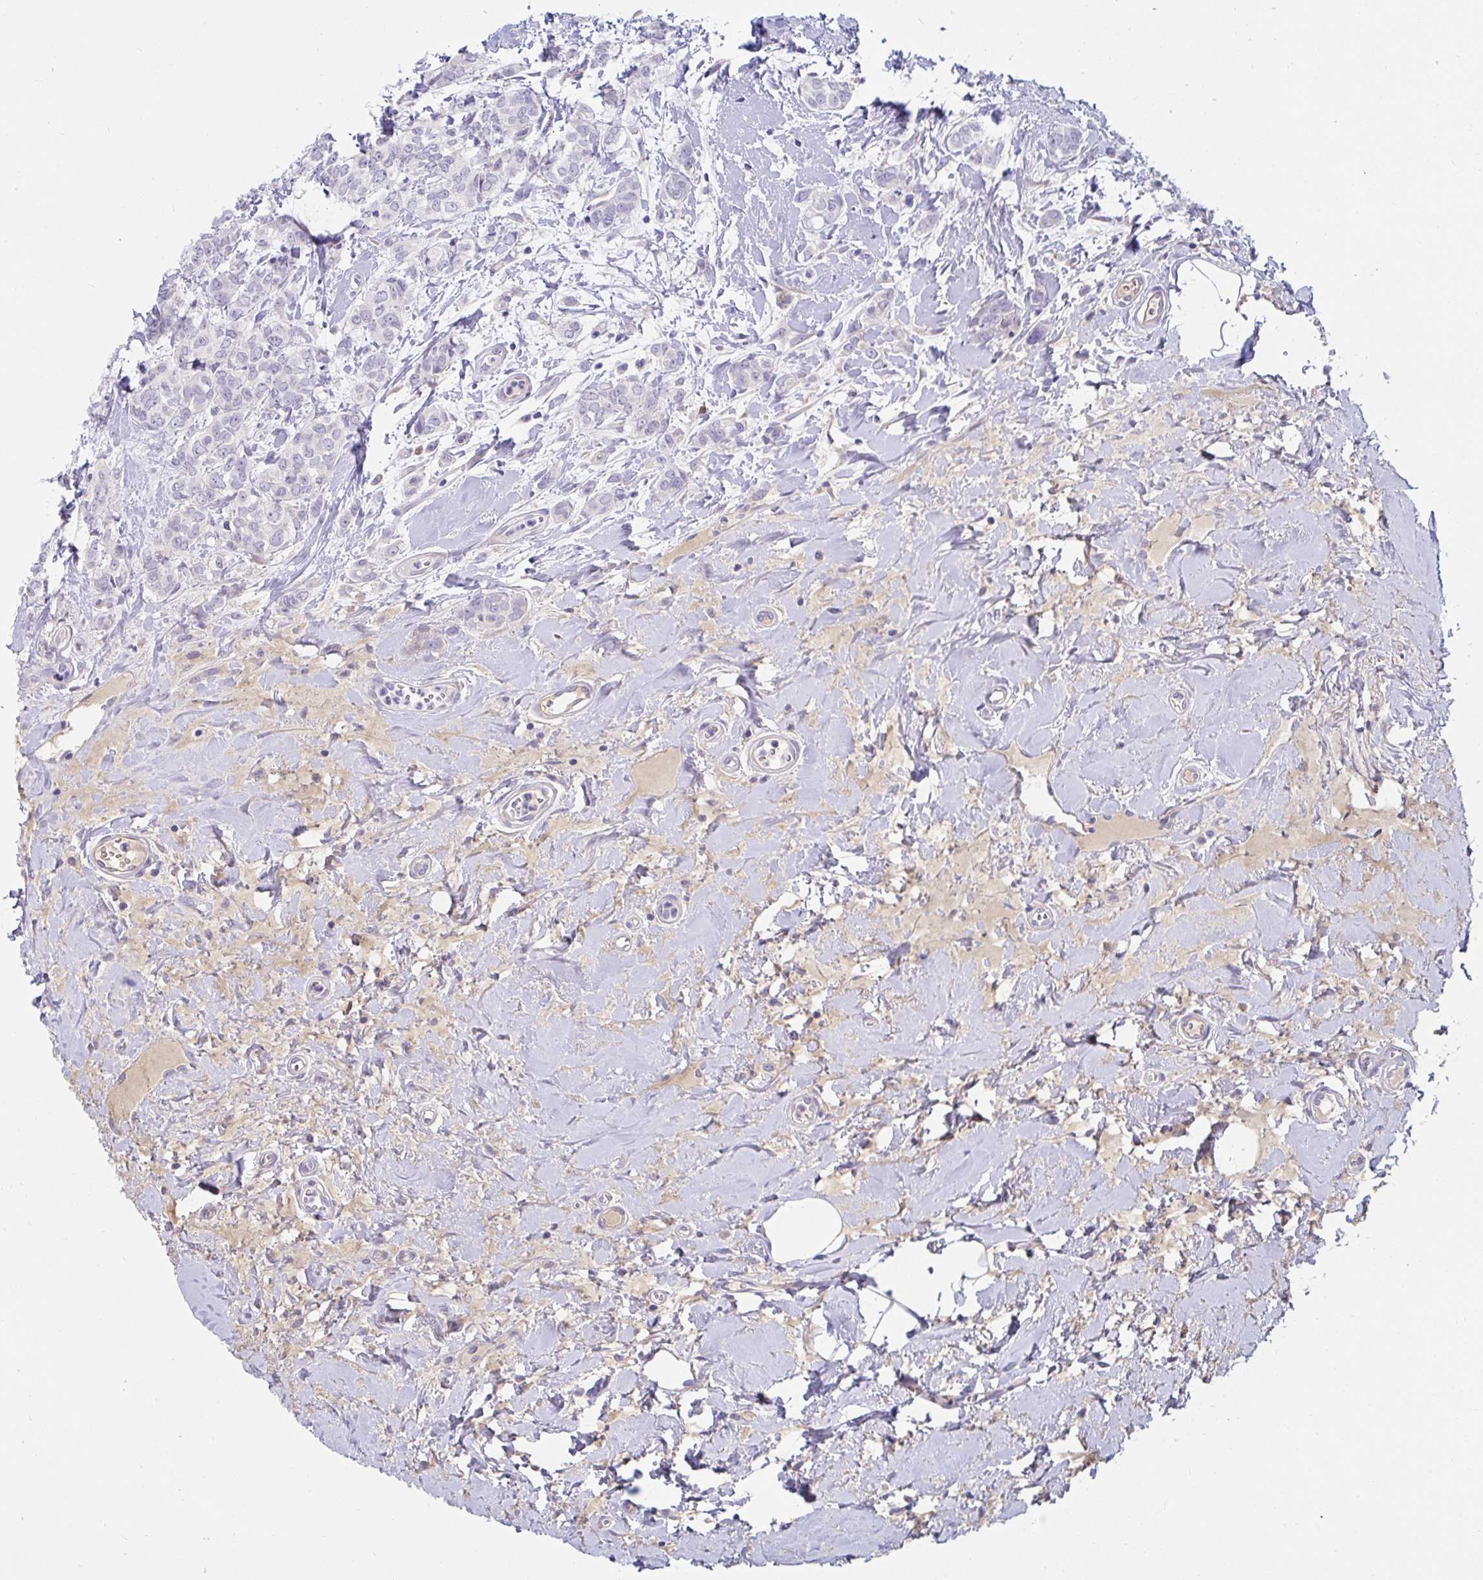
{"staining": {"intensity": "negative", "quantity": "none", "location": "none"}, "tissue": "breast cancer", "cell_type": "Tumor cells", "image_type": "cancer", "snomed": [{"axis": "morphology", "description": "Duct carcinoma"}, {"axis": "topography", "description": "Breast"}], "caption": "A histopathology image of intraductal carcinoma (breast) stained for a protein reveals no brown staining in tumor cells. (DAB immunohistochemistry (IHC) visualized using brightfield microscopy, high magnification).", "gene": "C4orf17", "patient": {"sex": "female", "age": 61}}